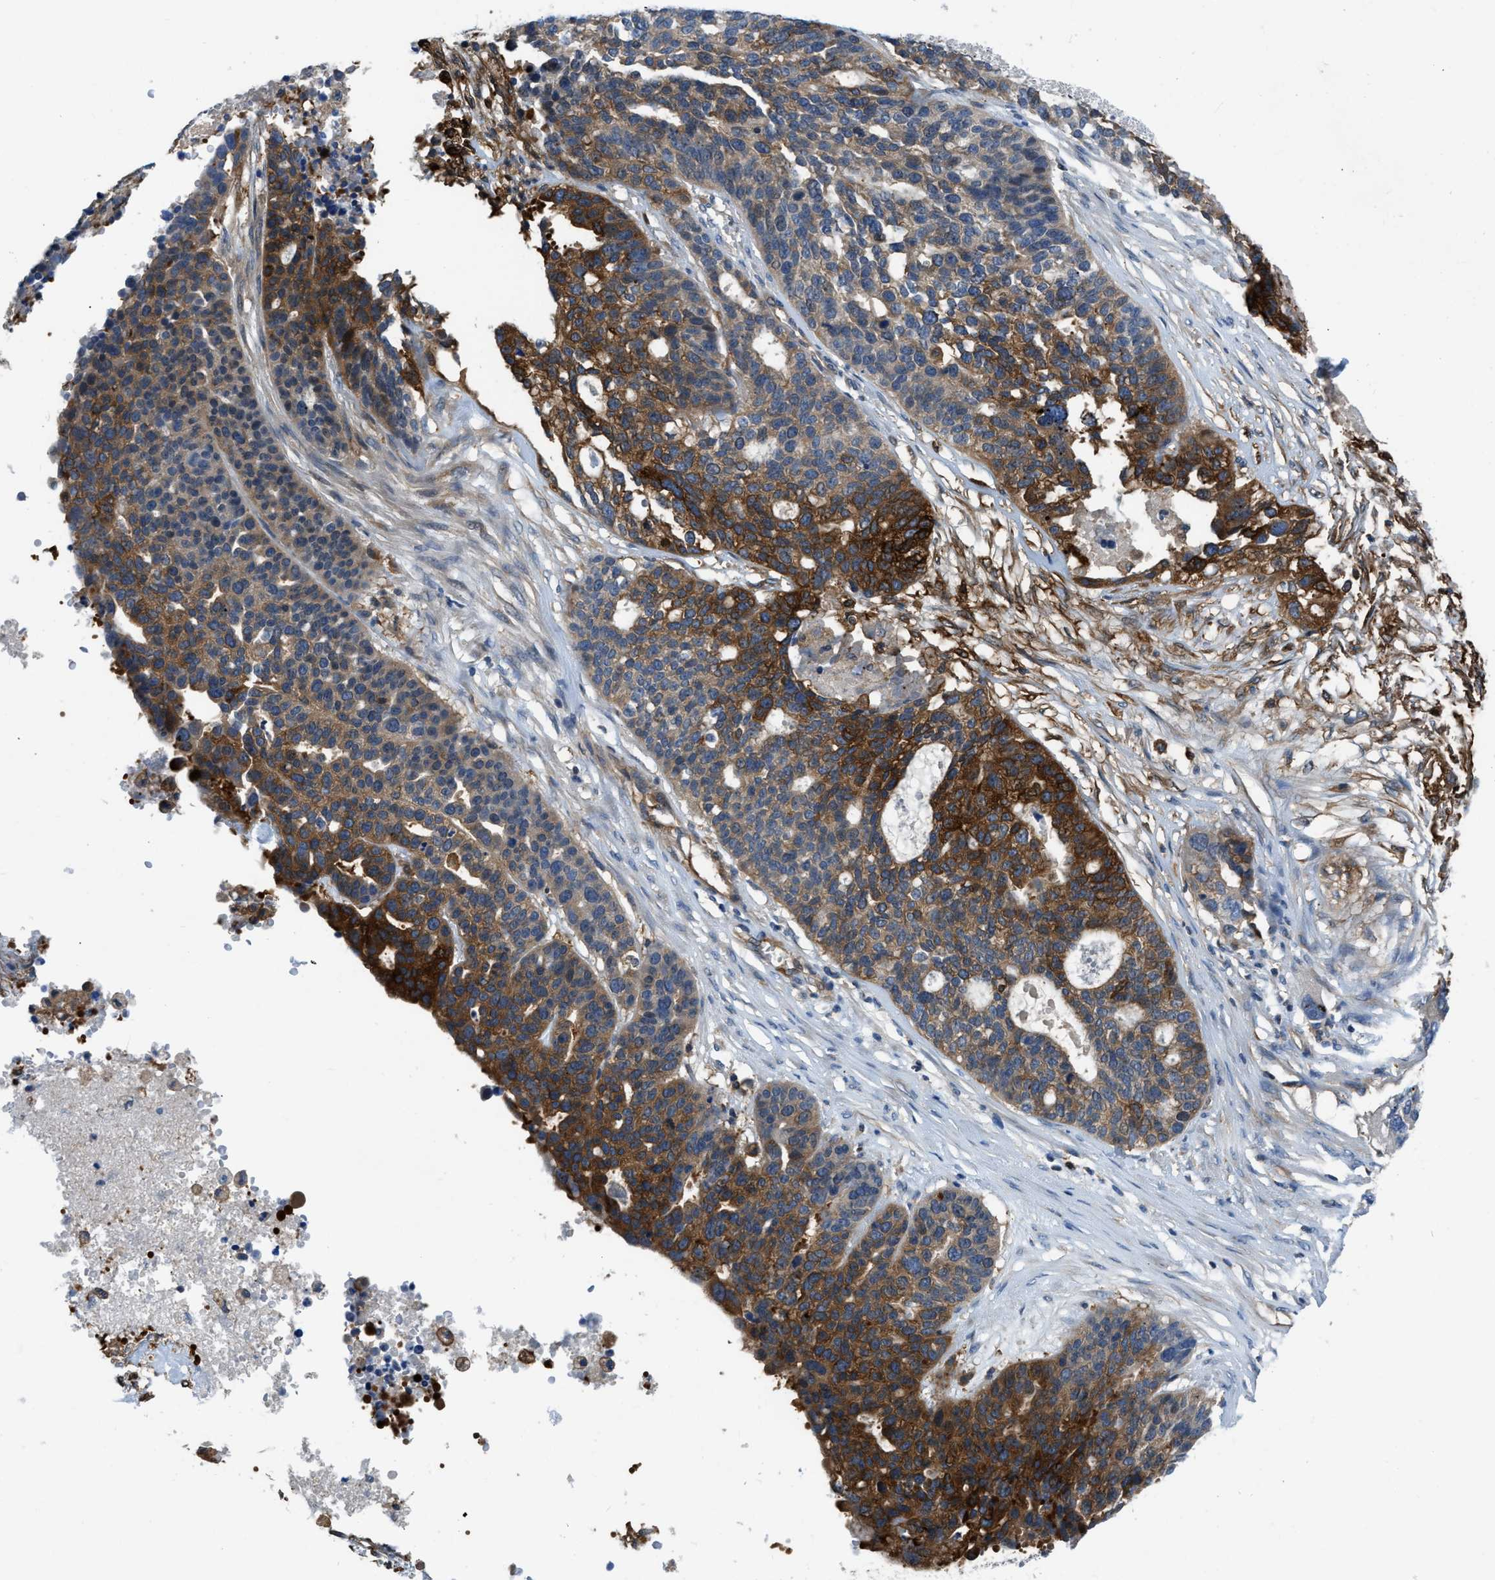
{"staining": {"intensity": "strong", "quantity": "25%-75%", "location": "cytoplasmic/membranous"}, "tissue": "ovarian cancer", "cell_type": "Tumor cells", "image_type": "cancer", "snomed": [{"axis": "morphology", "description": "Cystadenocarcinoma, serous, NOS"}, {"axis": "topography", "description": "Ovary"}], "caption": "Immunohistochemical staining of human ovarian cancer displays strong cytoplasmic/membranous protein expression in about 25%-75% of tumor cells.", "gene": "PFKP", "patient": {"sex": "female", "age": 59}}